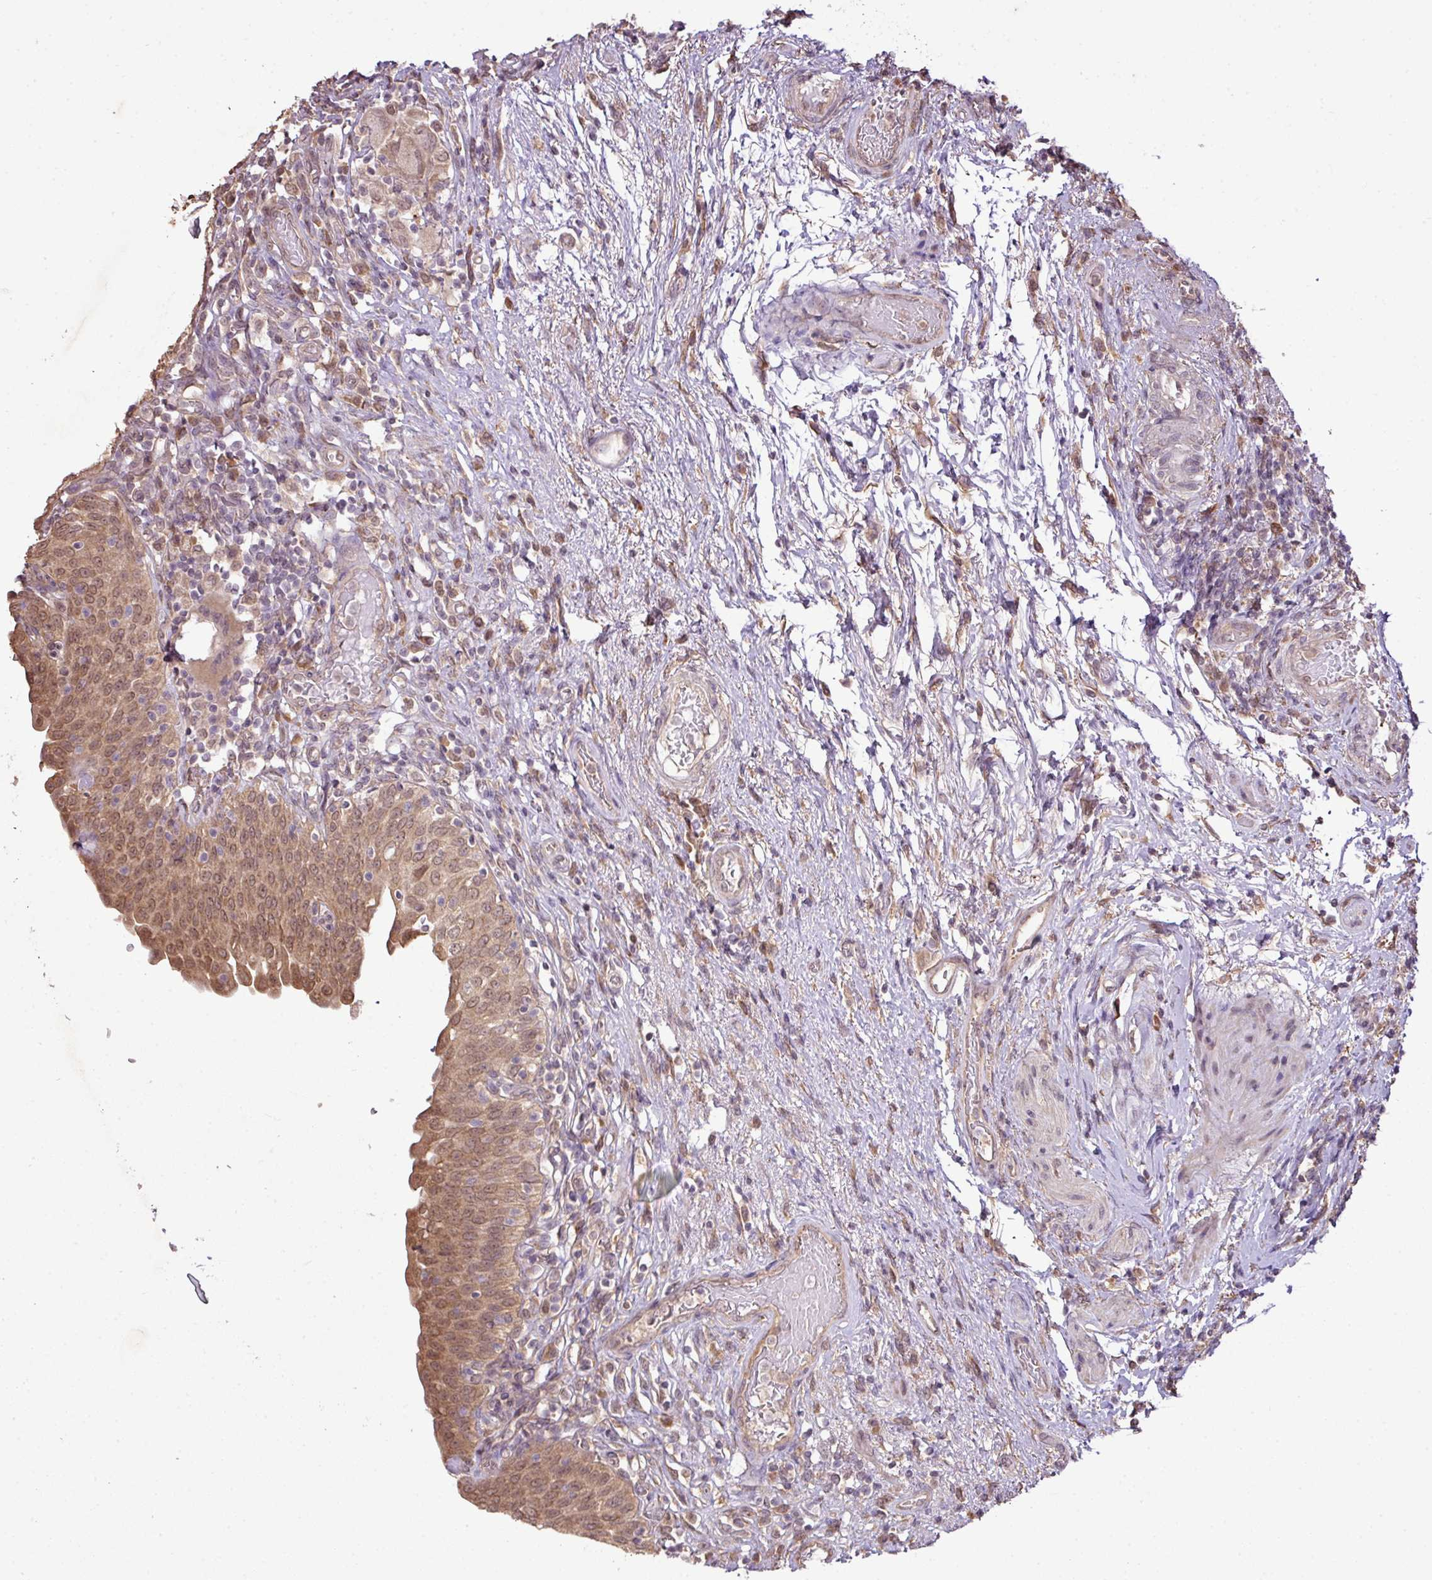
{"staining": {"intensity": "moderate", "quantity": ">75%", "location": "cytoplasmic/membranous,nuclear"}, "tissue": "urinary bladder", "cell_type": "Urothelial cells", "image_type": "normal", "snomed": [{"axis": "morphology", "description": "Normal tissue, NOS"}, {"axis": "topography", "description": "Urinary bladder"}], "caption": "This micrograph demonstrates IHC staining of benign human urinary bladder, with medium moderate cytoplasmic/membranous,nuclear positivity in approximately >75% of urothelial cells.", "gene": "DNAAF4", "patient": {"sex": "male", "age": 71}}